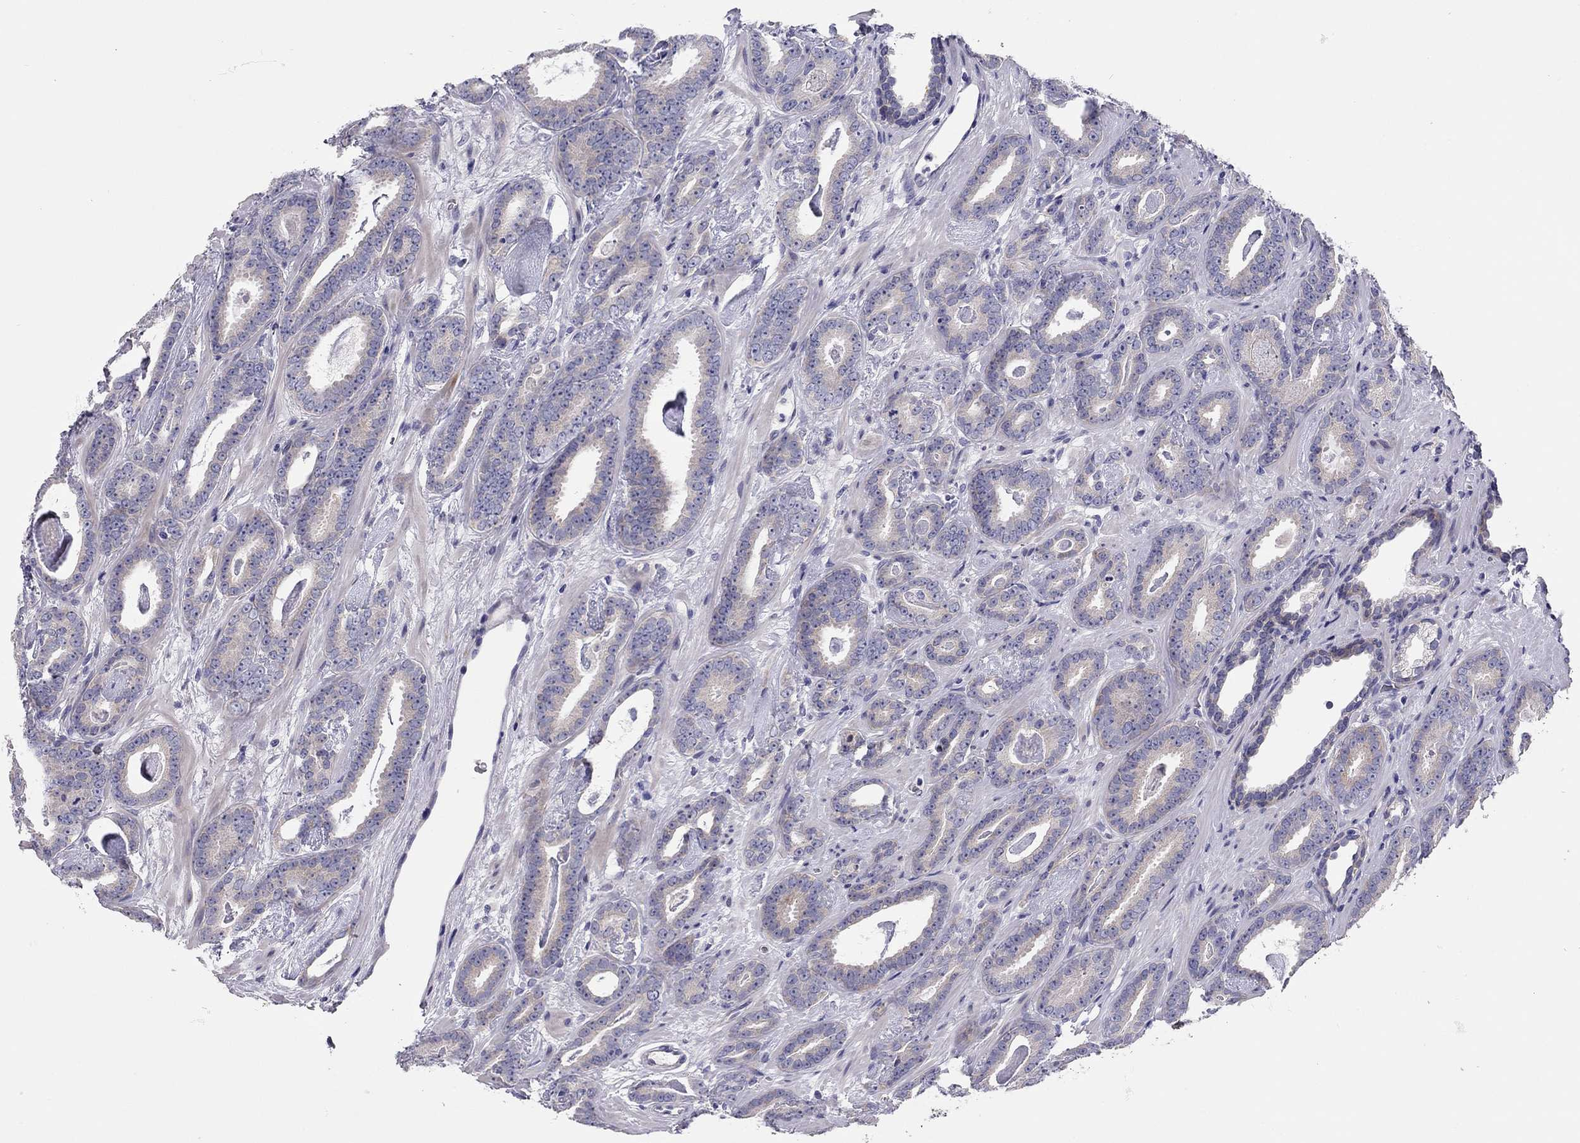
{"staining": {"intensity": "negative", "quantity": "none", "location": "none"}, "tissue": "prostate cancer", "cell_type": "Tumor cells", "image_type": "cancer", "snomed": [{"axis": "morphology", "description": "Adenocarcinoma, Medium grade"}, {"axis": "topography", "description": "Prostate and seminal vesicle, NOS"}, {"axis": "topography", "description": "Prostate"}], "caption": "Immunohistochemistry (IHC) photomicrograph of medium-grade adenocarcinoma (prostate) stained for a protein (brown), which shows no staining in tumor cells.", "gene": "SCARB1", "patient": {"sex": "male", "age": 54}}